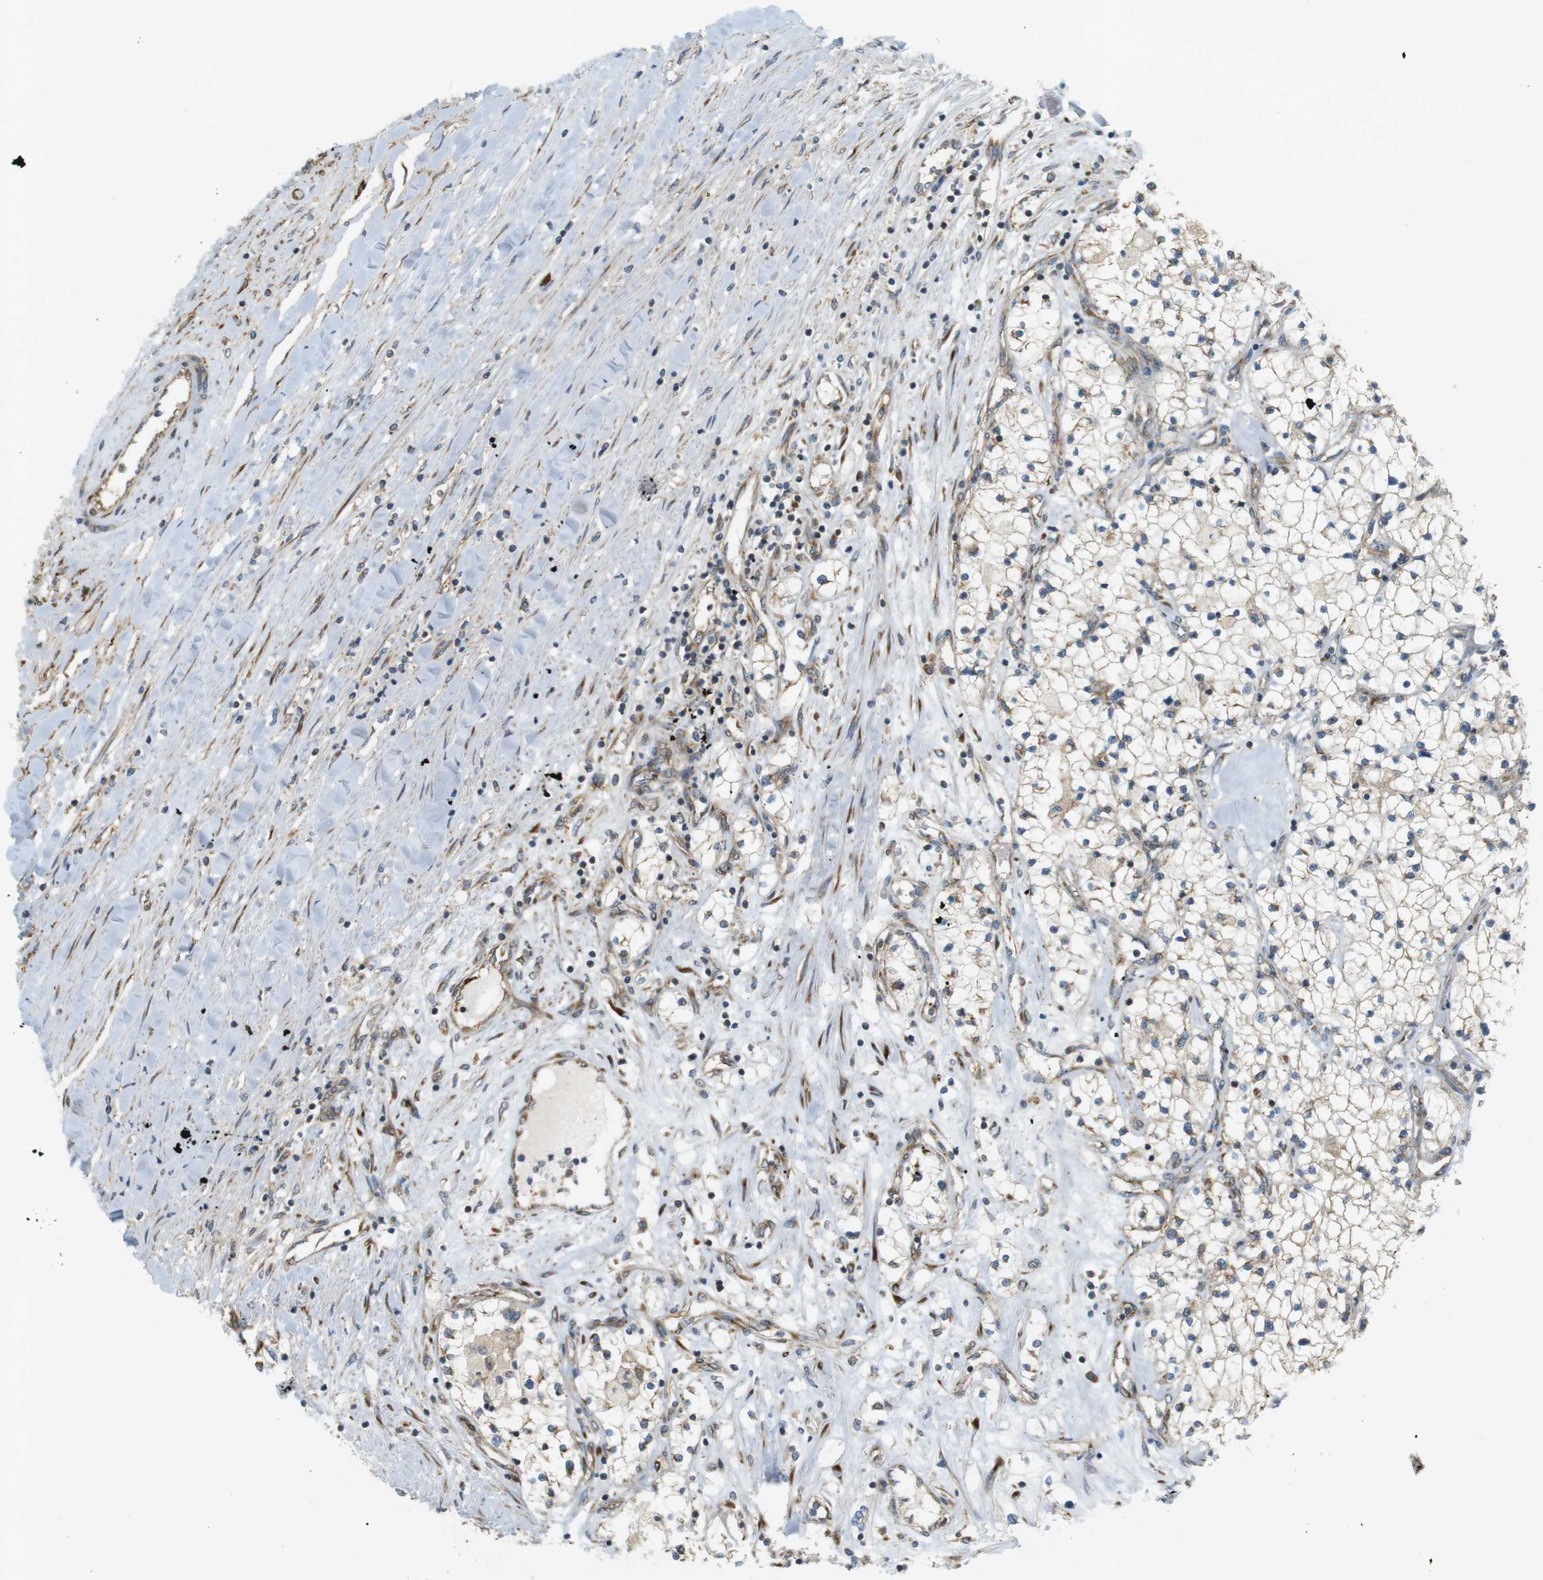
{"staining": {"intensity": "weak", "quantity": "<25%", "location": "cytoplasmic/membranous"}, "tissue": "renal cancer", "cell_type": "Tumor cells", "image_type": "cancer", "snomed": [{"axis": "morphology", "description": "Adenocarcinoma, NOS"}, {"axis": "topography", "description": "Kidney"}], "caption": "DAB (3,3'-diaminobenzidine) immunohistochemical staining of human renal cancer exhibits no significant staining in tumor cells.", "gene": "SLC41A1", "patient": {"sex": "male", "age": 68}}